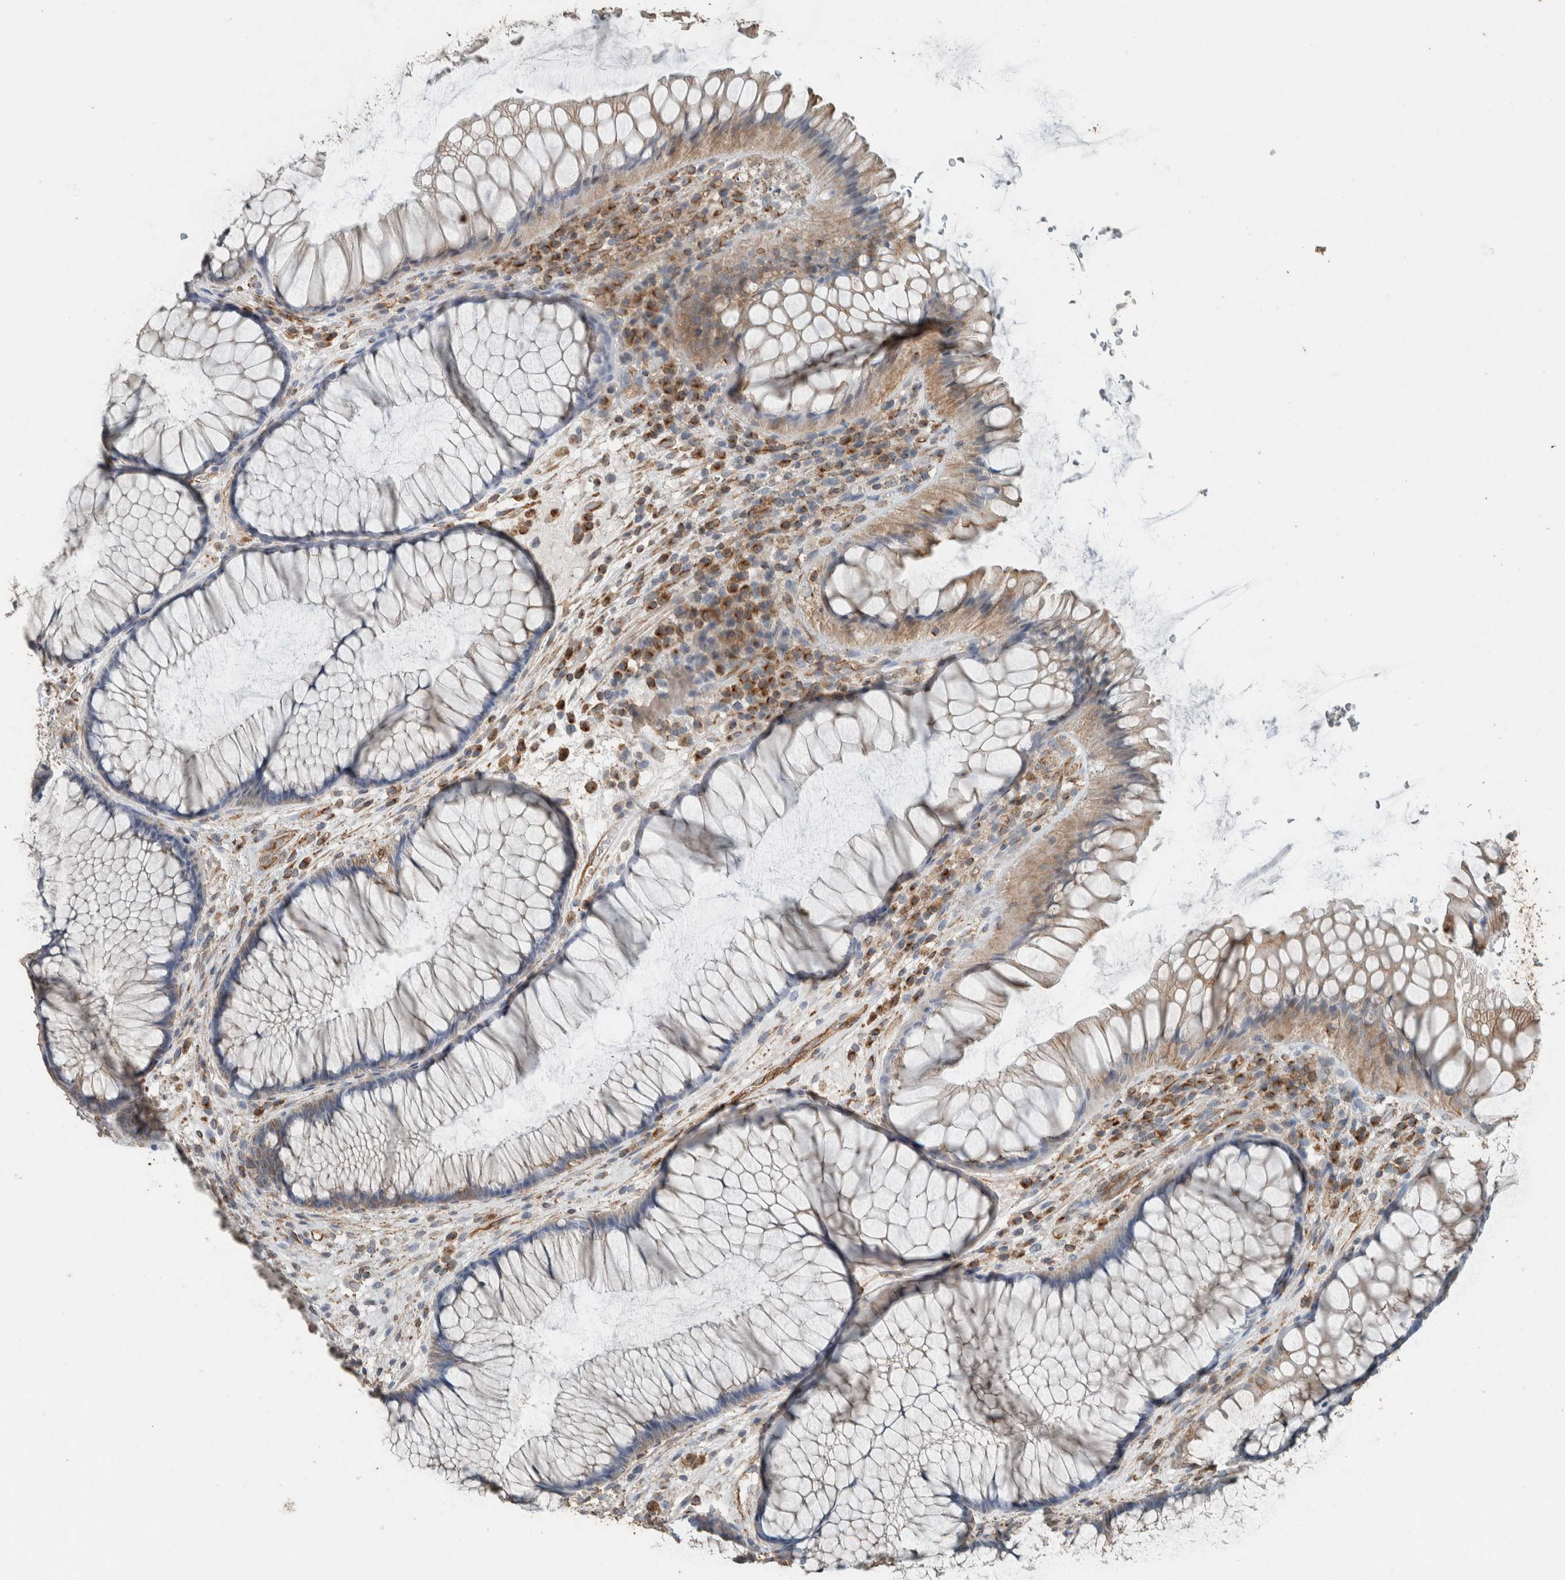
{"staining": {"intensity": "weak", "quantity": "25%-75%", "location": "cytoplasmic/membranous"}, "tissue": "rectum", "cell_type": "Glandular cells", "image_type": "normal", "snomed": [{"axis": "morphology", "description": "Normal tissue, NOS"}, {"axis": "topography", "description": "Rectum"}], "caption": "The histopathology image shows immunohistochemical staining of normal rectum. There is weak cytoplasmic/membranous positivity is identified in approximately 25%-75% of glandular cells. The protein of interest is shown in brown color, while the nuclei are stained blue.", "gene": "ACVR2B", "patient": {"sex": "male", "age": 51}}